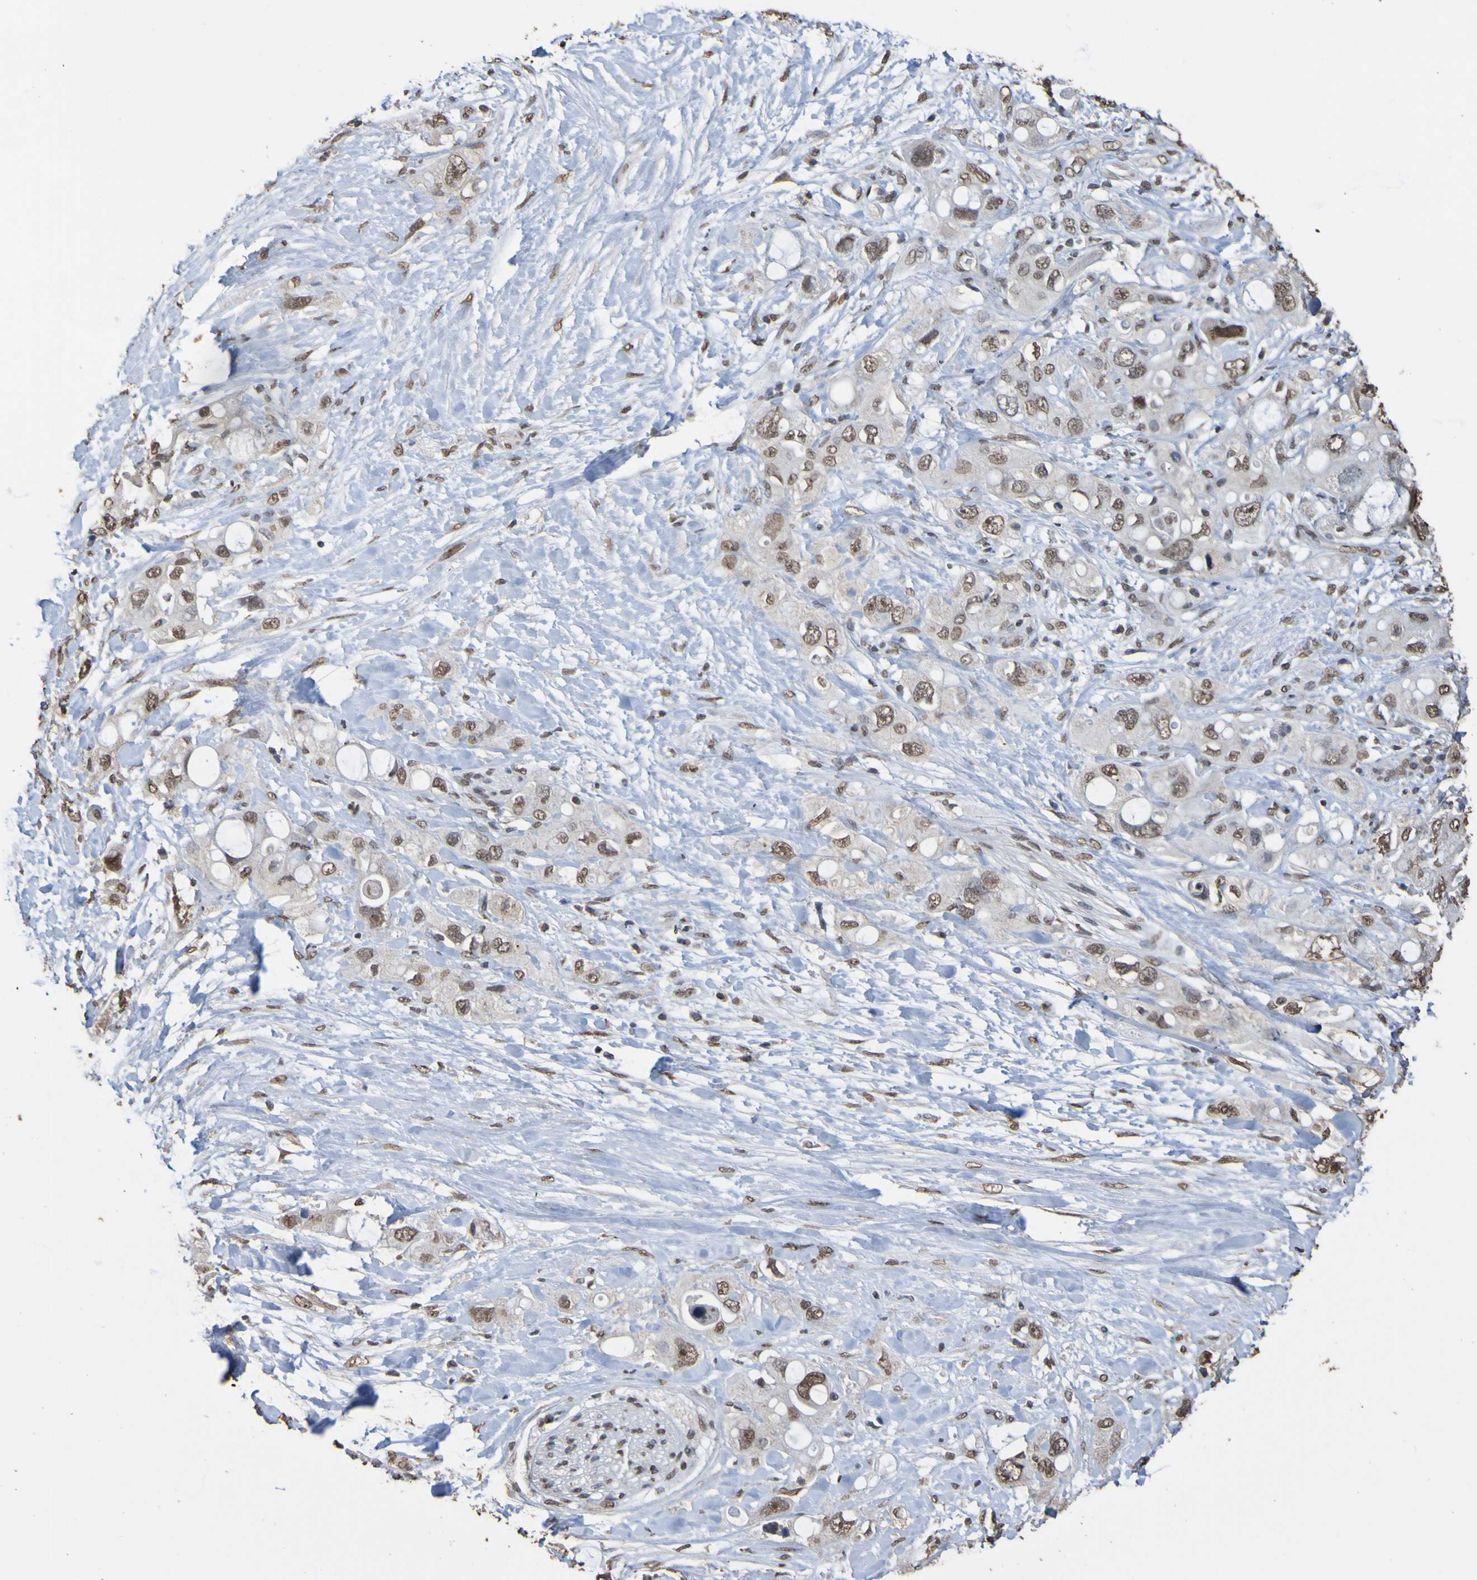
{"staining": {"intensity": "moderate", "quantity": ">75%", "location": "nuclear"}, "tissue": "pancreatic cancer", "cell_type": "Tumor cells", "image_type": "cancer", "snomed": [{"axis": "morphology", "description": "Adenocarcinoma, NOS"}, {"axis": "topography", "description": "Pancreas"}], "caption": "Immunohistochemical staining of human pancreatic cancer (adenocarcinoma) displays medium levels of moderate nuclear positivity in approximately >75% of tumor cells.", "gene": "ALKBH2", "patient": {"sex": "female", "age": 56}}